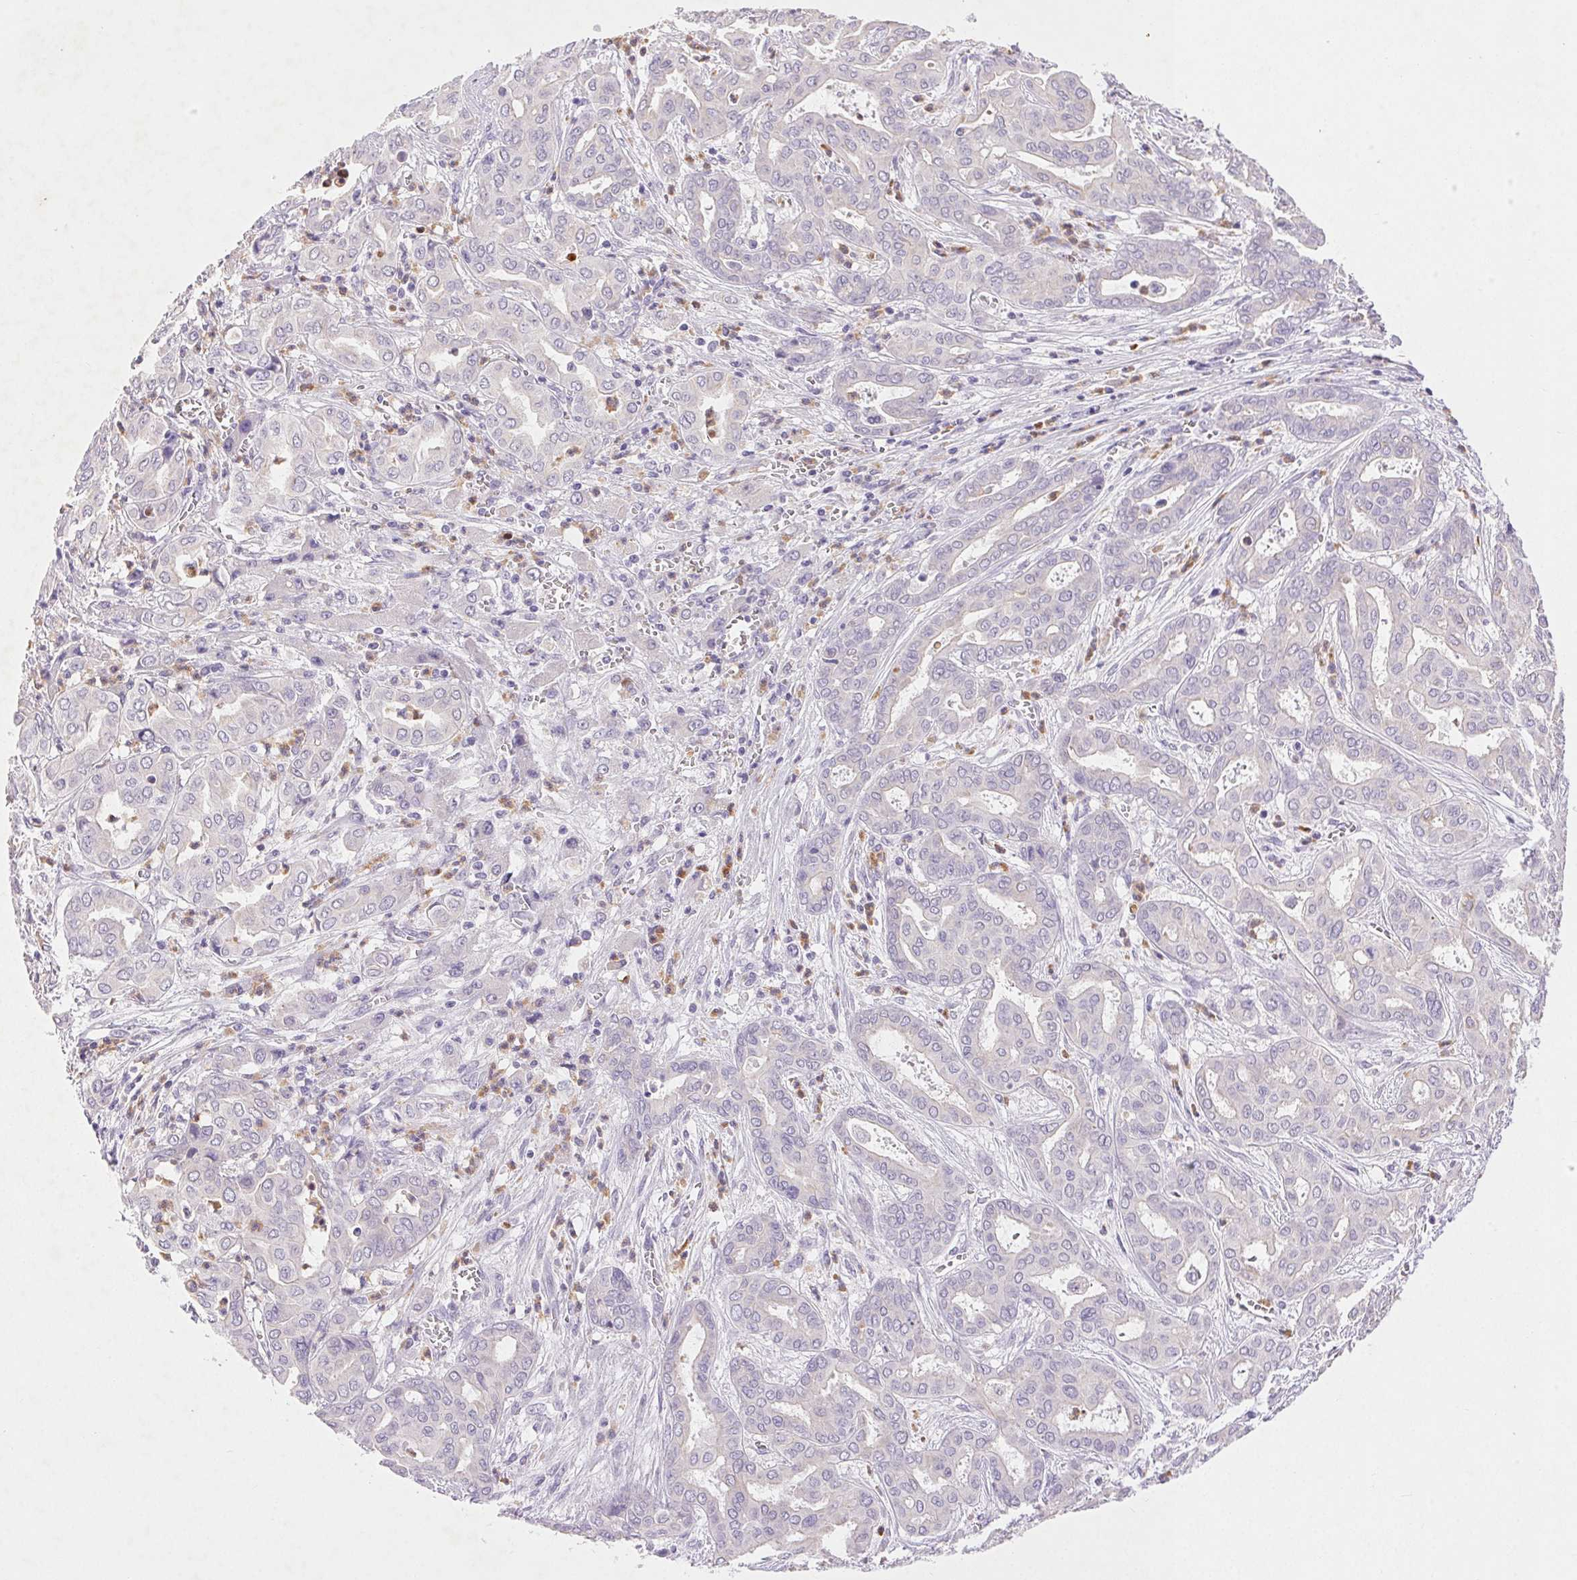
{"staining": {"intensity": "negative", "quantity": "none", "location": "none"}, "tissue": "liver cancer", "cell_type": "Tumor cells", "image_type": "cancer", "snomed": [{"axis": "morphology", "description": "Cholangiocarcinoma"}, {"axis": "topography", "description": "Liver"}], "caption": "Immunohistochemistry (IHC) of liver cholangiocarcinoma shows no positivity in tumor cells.", "gene": "EMX2", "patient": {"sex": "female", "age": 64}}